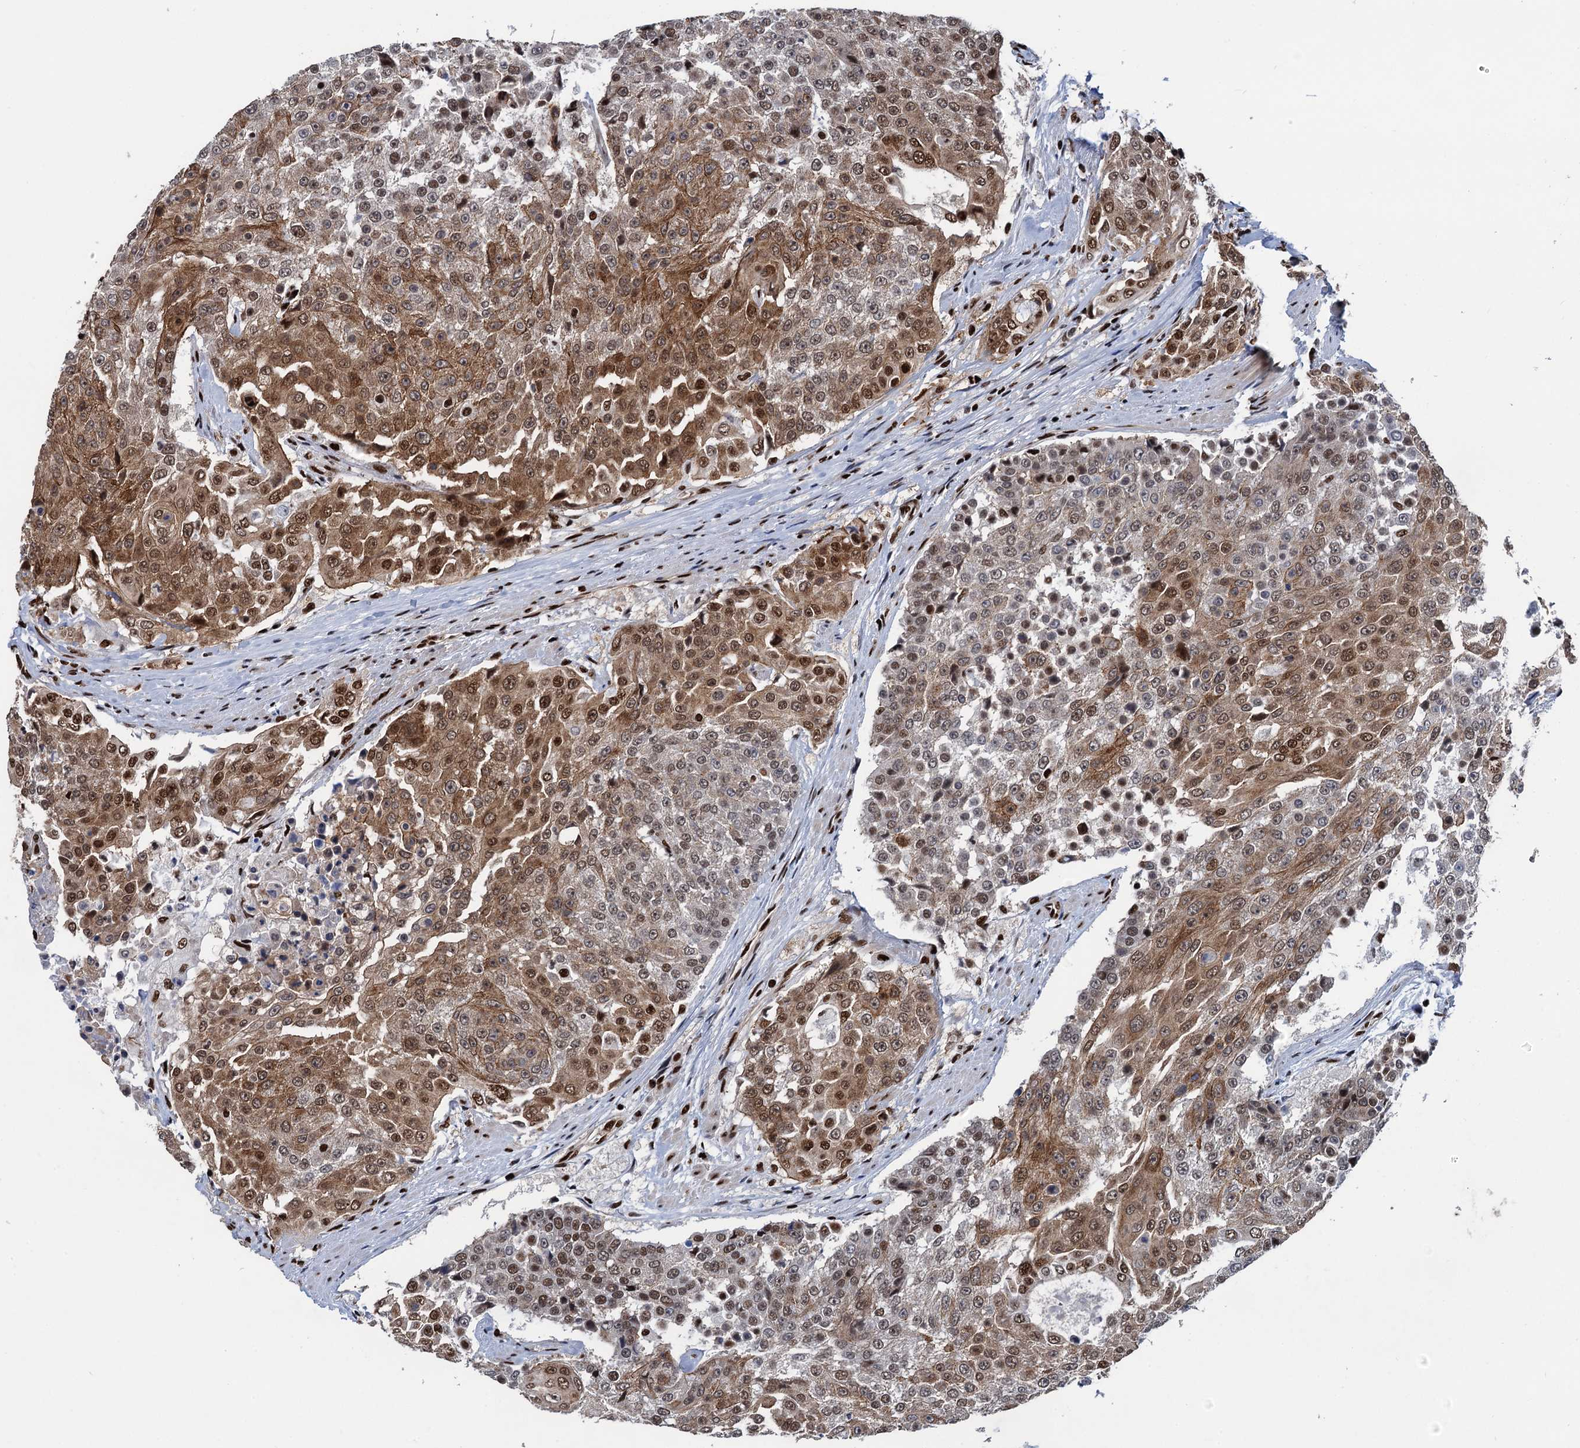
{"staining": {"intensity": "moderate", "quantity": ">75%", "location": "cytoplasmic/membranous,nuclear"}, "tissue": "urothelial cancer", "cell_type": "Tumor cells", "image_type": "cancer", "snomed": [{"axis": "morphology", "description": "Urothelial carcinoma, High grade"}, {"axis": "topography", "description": "Urinary bladder"}], "caption": "Immunohistochemical staining of urothelial carcinoma (high-grade) reveals moderate cytoplasmic/membranous and nuclear protein staining in about >75% of tumor cells.", "gene": "PPP4R1", "patient": {"sex": "female", "age": 63}}